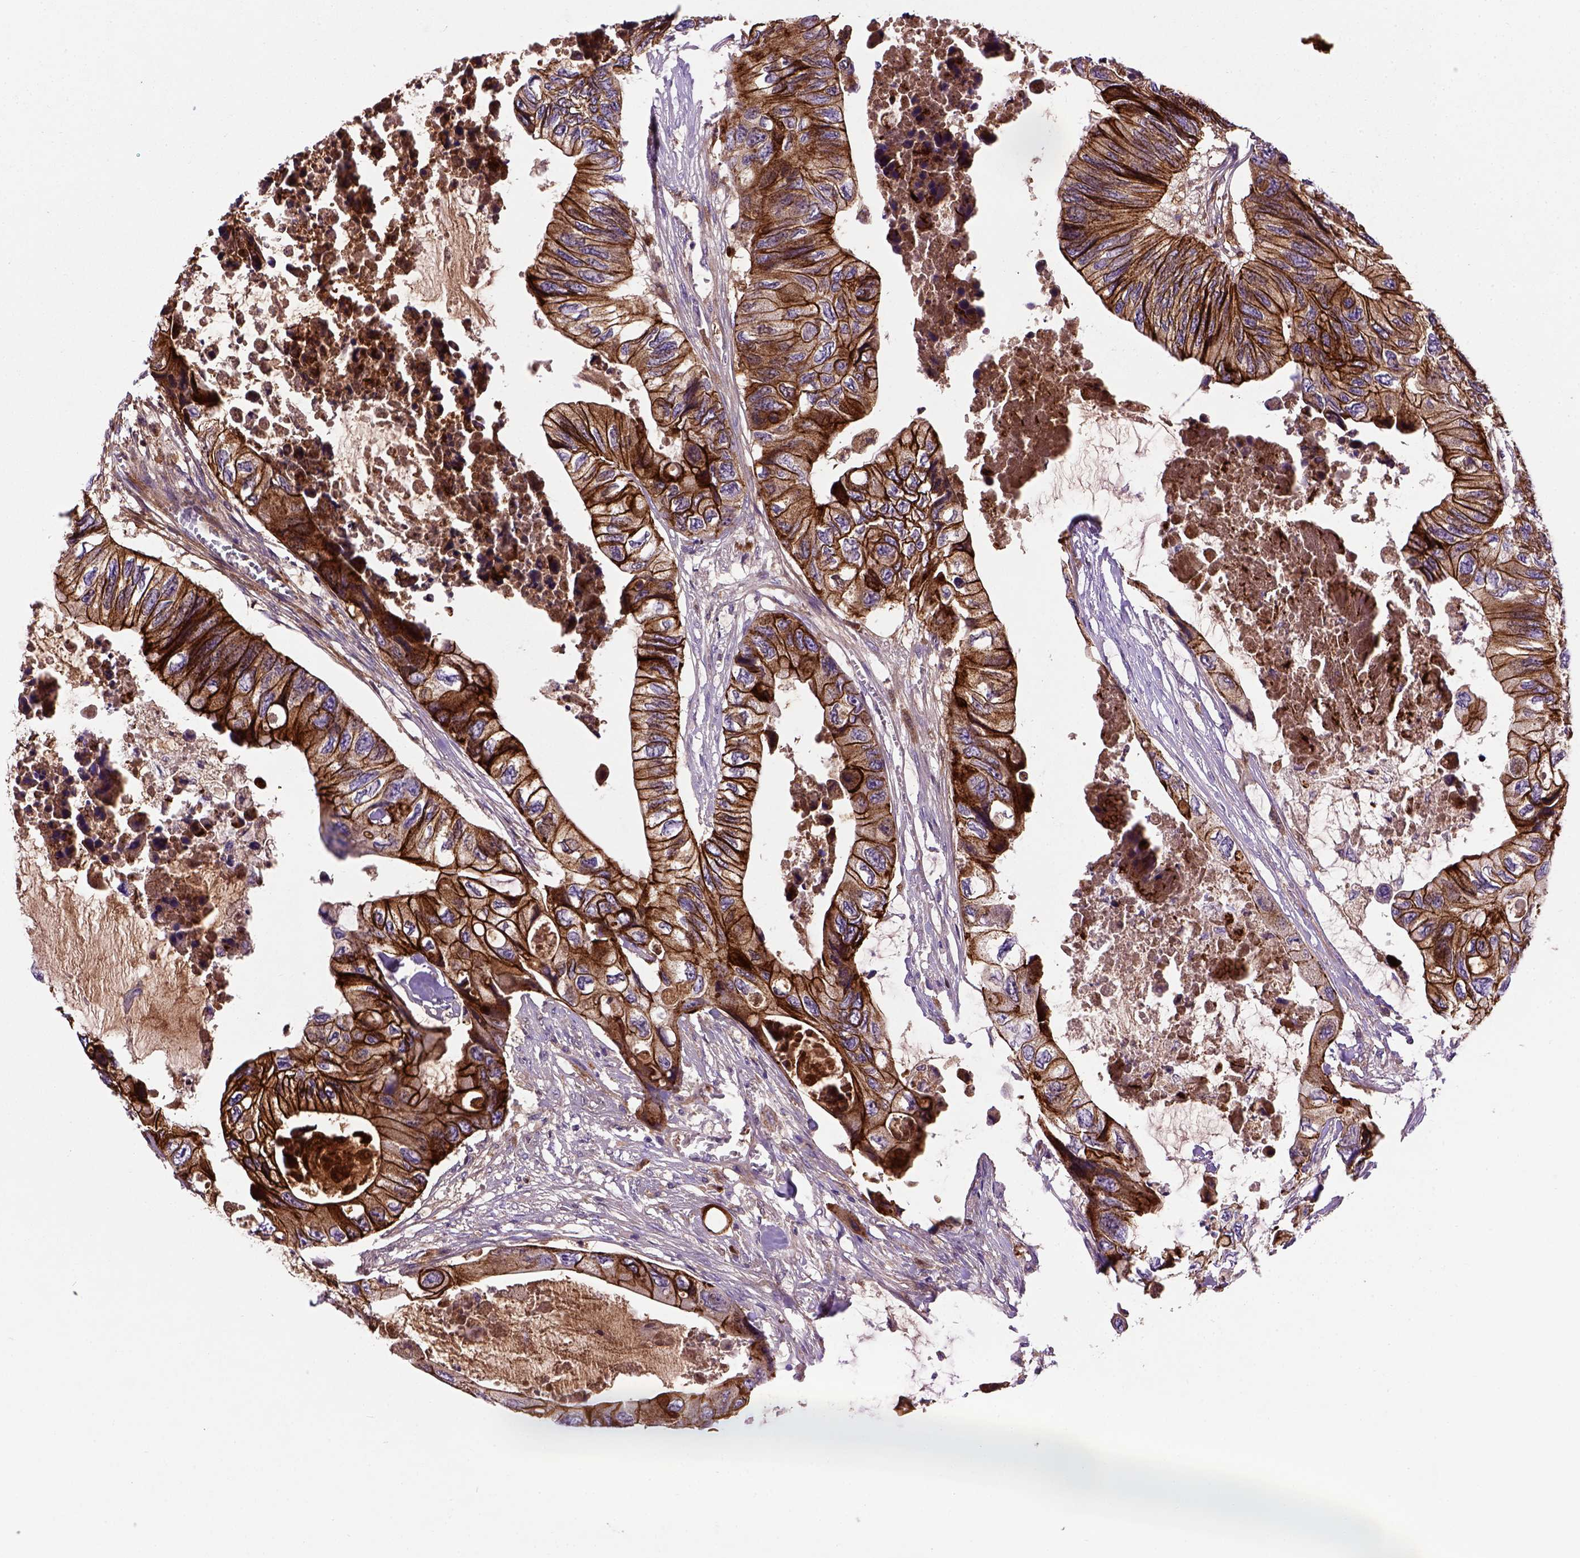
{"staining": {"intensity": "strong", "quantity": ">75%", "location": "cytoplasmic/membranous"}, "tissue": "colorectal cancer", "cell_type": "Tumor cells", "image_type": "cancer", "snomed": [{"axis": "morphology", "description": "Adenocarcinoma, NOS"}, {"axis": "topography", "description": "Rectum"}], "caption": "Strong cytoplasmic/membranous positivity is present in approximately >75% of tumor cells in colorectal adenocarcinoma.", "gene": "CDH1", "patient": {"sex": "male", "age": 63}}